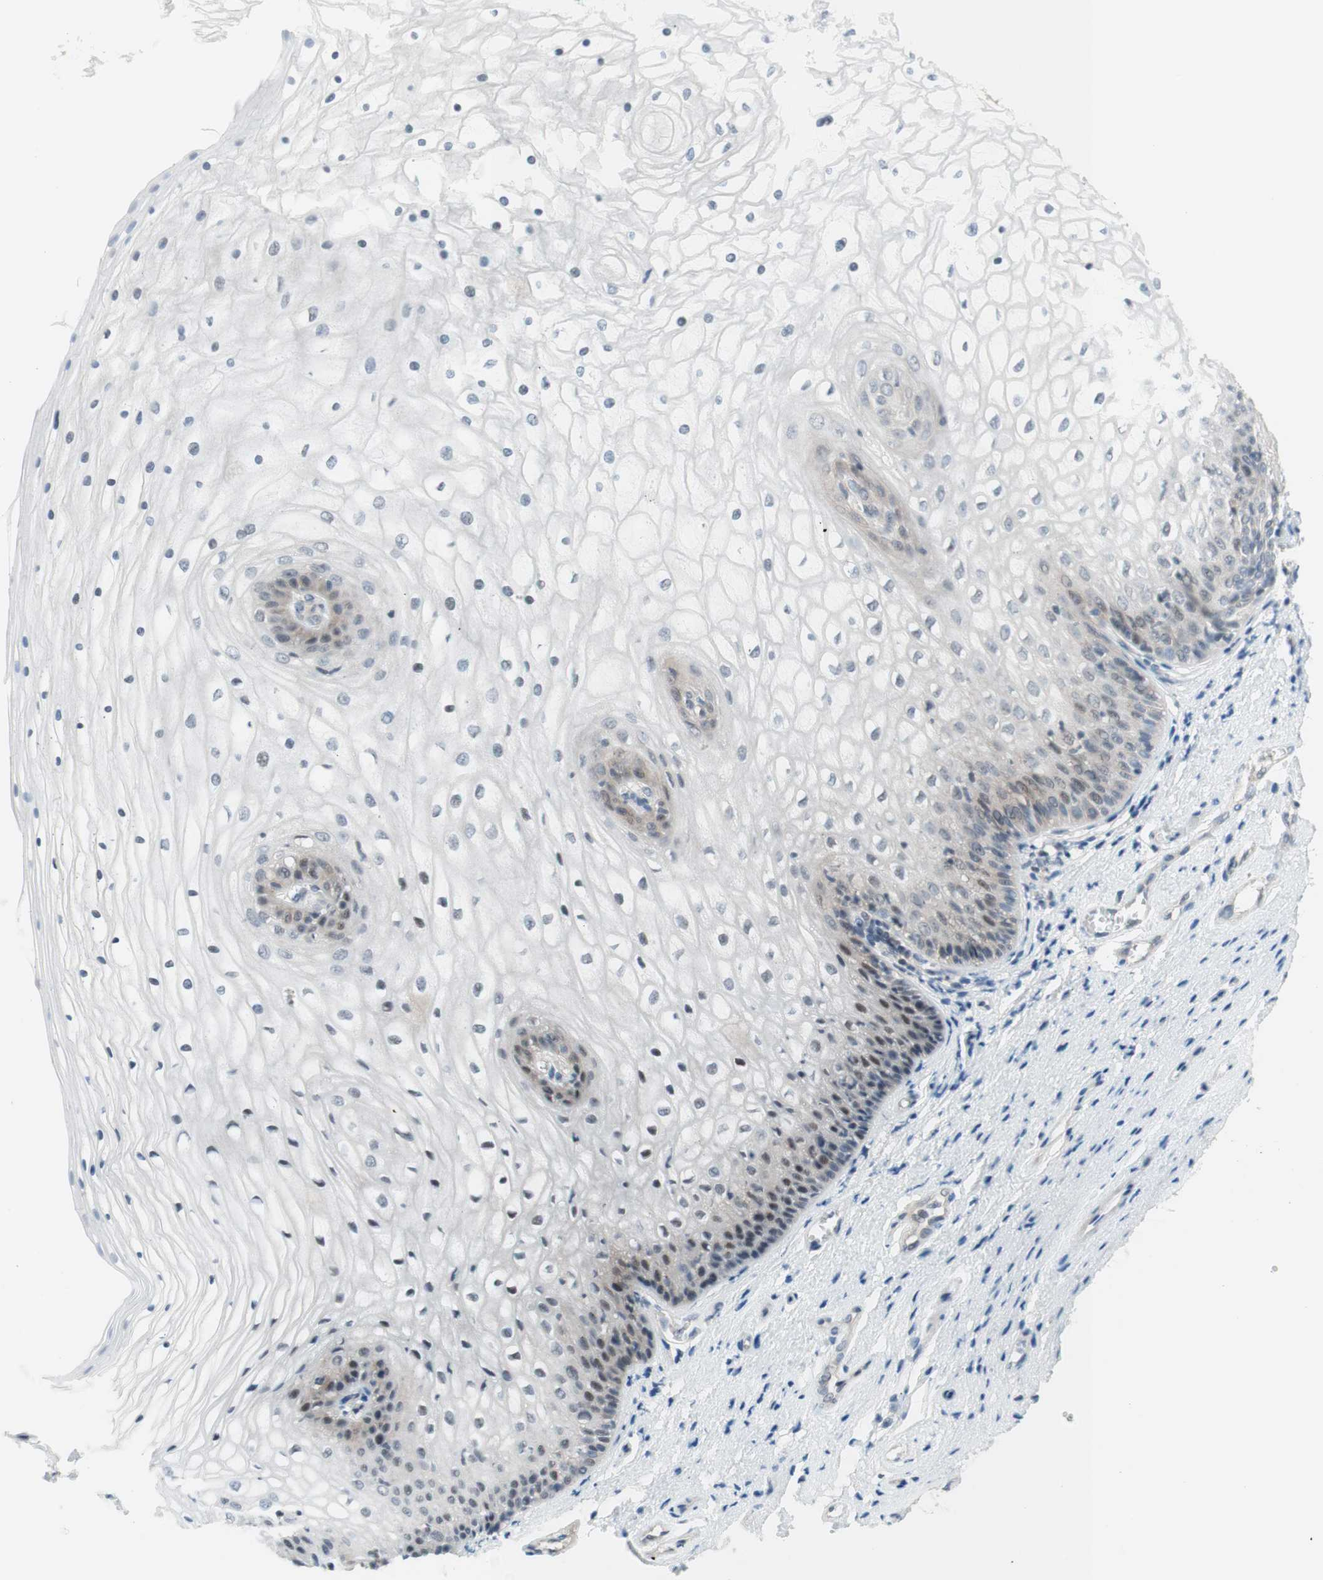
{"staining": {"intensity": "moderate", "quantity": "<25%", "location": "nuclear"}, "tissue": "vagina", "cell_type": "Squamous epithelial cells", "image_type": "normal", "snomed": [{"axis": "morphology", "description": "Normal tissue, NOS"}, {"axis": "topography", "description": "Vagina"}], "caption": "Benign vagina was stained to show a protein in brown. There is low levels of moderate nuclear positivity in approximately <25% of squamous epithelial cells. (brown staining indicates protein expression, while blue staining denotes nuclei).", "gene": "JPH1", "patient": {"sex": "female", "age": 34}}